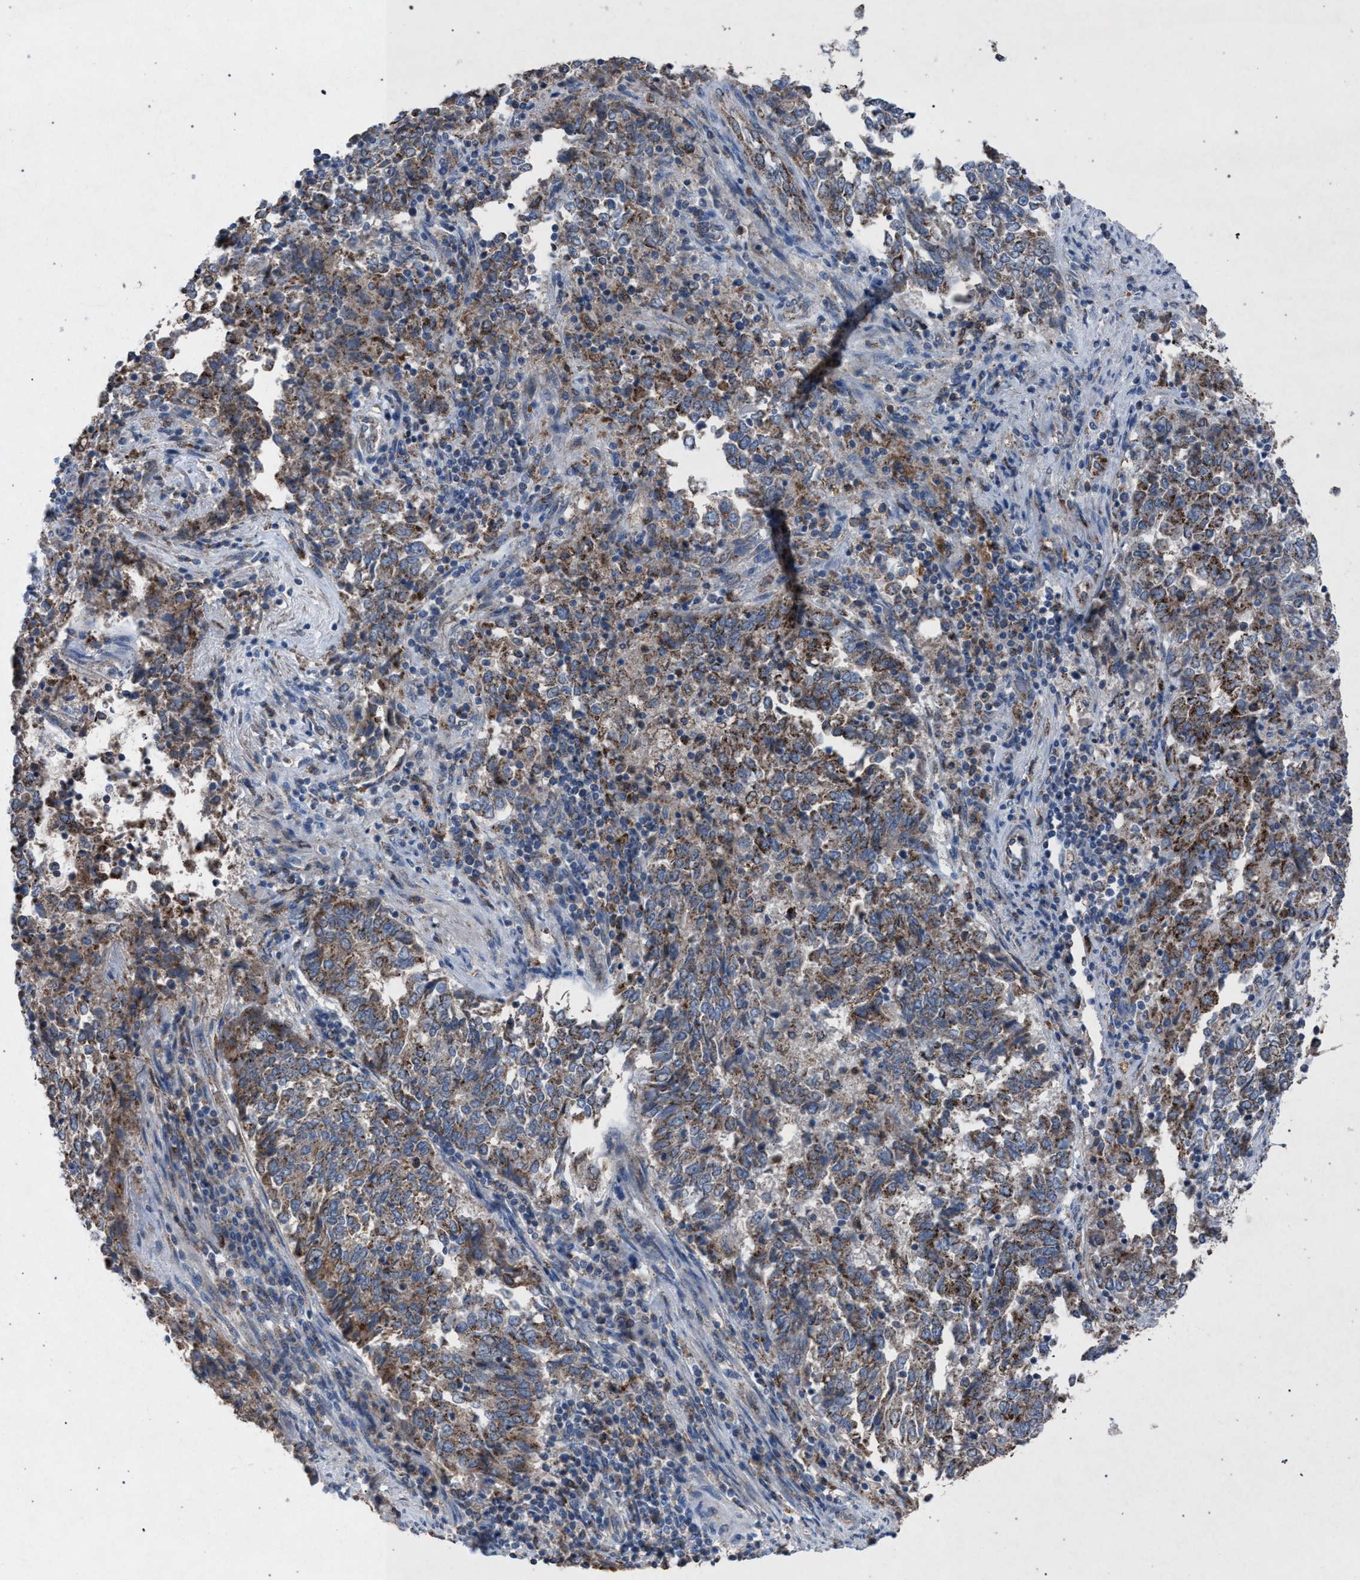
{"staining": {"intensity": "moderate", "quantity": ">75%", "location": "cytoplasmic/membranous"}, "tissue": "endometrial cancer", "cell_type": "Tumor cells", "image_type": "cancer", "snomed": [{"axis": "morphology", "description": "Adenocarcinoma, NOS"}, {"axis": "topography", "description": "Endometrium"}], "caption": "Human endometrial cancer stained with a brown dye exhibits moderate cytoplasmic/membranous positive positivity in approximately >75% of tumor cells.", "gene": "HSD17B4", "patient": {"sex": "female", "age": 80}}